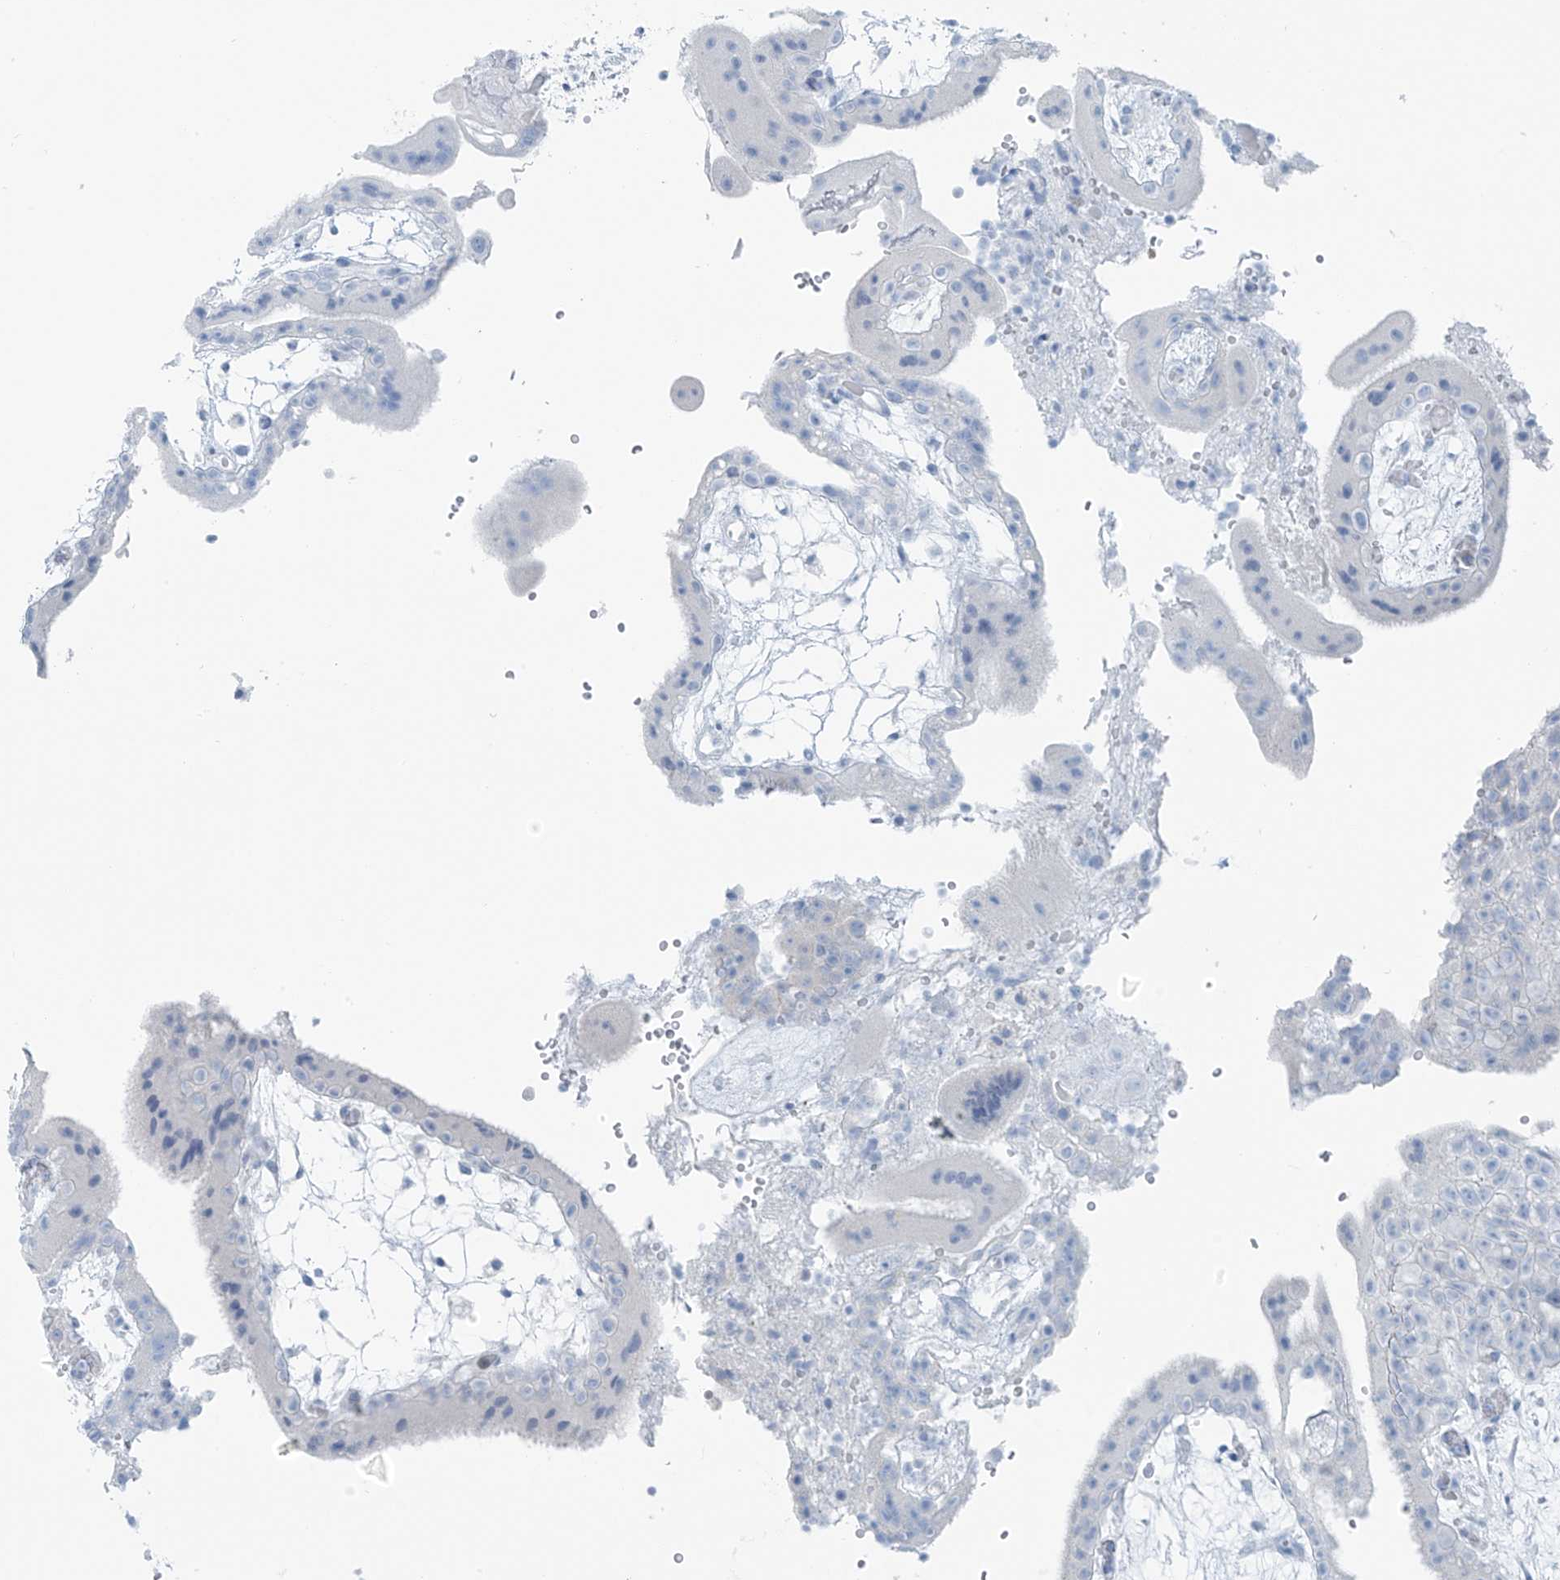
{"staining": {"intensity": "negative", "quantity": "none", "location": "none"}, "tissue": "placenta", "cell_type": "Trophoblastic cells", "image_type": "normal", "snomed": [{"axis": "morphology", "description": "Normal tissue, NOS"}, {"axis": "topography", "description": "Placenta"}], "caption": "Immunohistochemistry histopathology image of unremarkable placenta: placenta stained with DAB (3,3'-diaminobenzidine) shows no significant protein expression in trophoblastic cells. Nuclei are stained in blue.", "gene": "SLC25A43", "patient": {"sex": "female", "age": 18}}